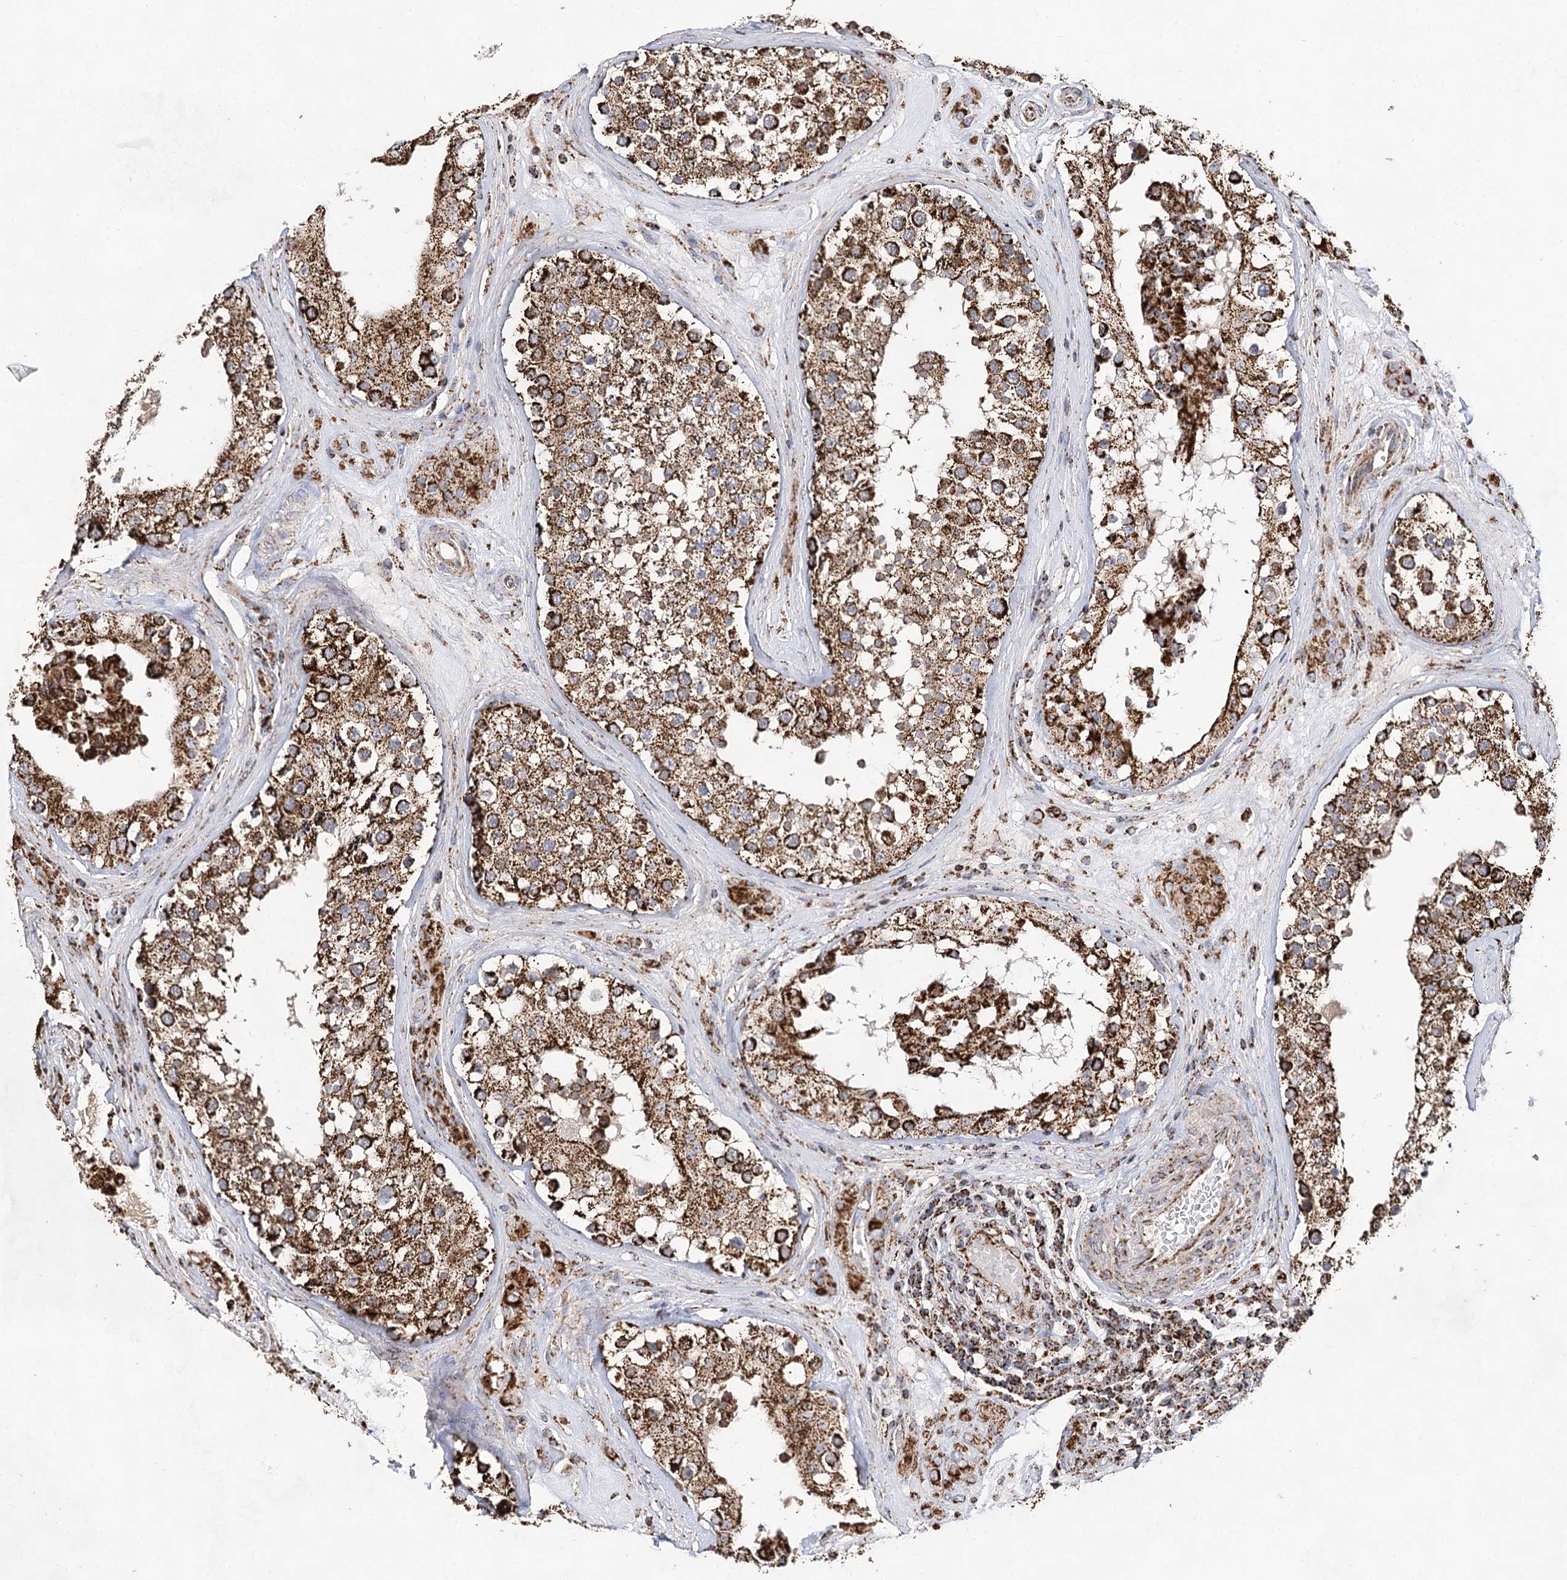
{"staining": {"intensity": "strong", "quantity": ">75%", "location": "cytoplasmic/membranous"}, "tissue": "testis", "cell_type": "Cells in seminiferous ducts", "image_type": "normal", "snomed": [{"axis": "morphology", "description": "Normal tissue, NOS"}, {"axis": "topography", "description": "Testis"}], "caption": "Protein analysis of benign testis shows strong cytoplasmic/membranous expression in about >75% of cells in seminiferous ducts.", "gene": "NADK2", "patient": {"sex": "male", "age": 46}}